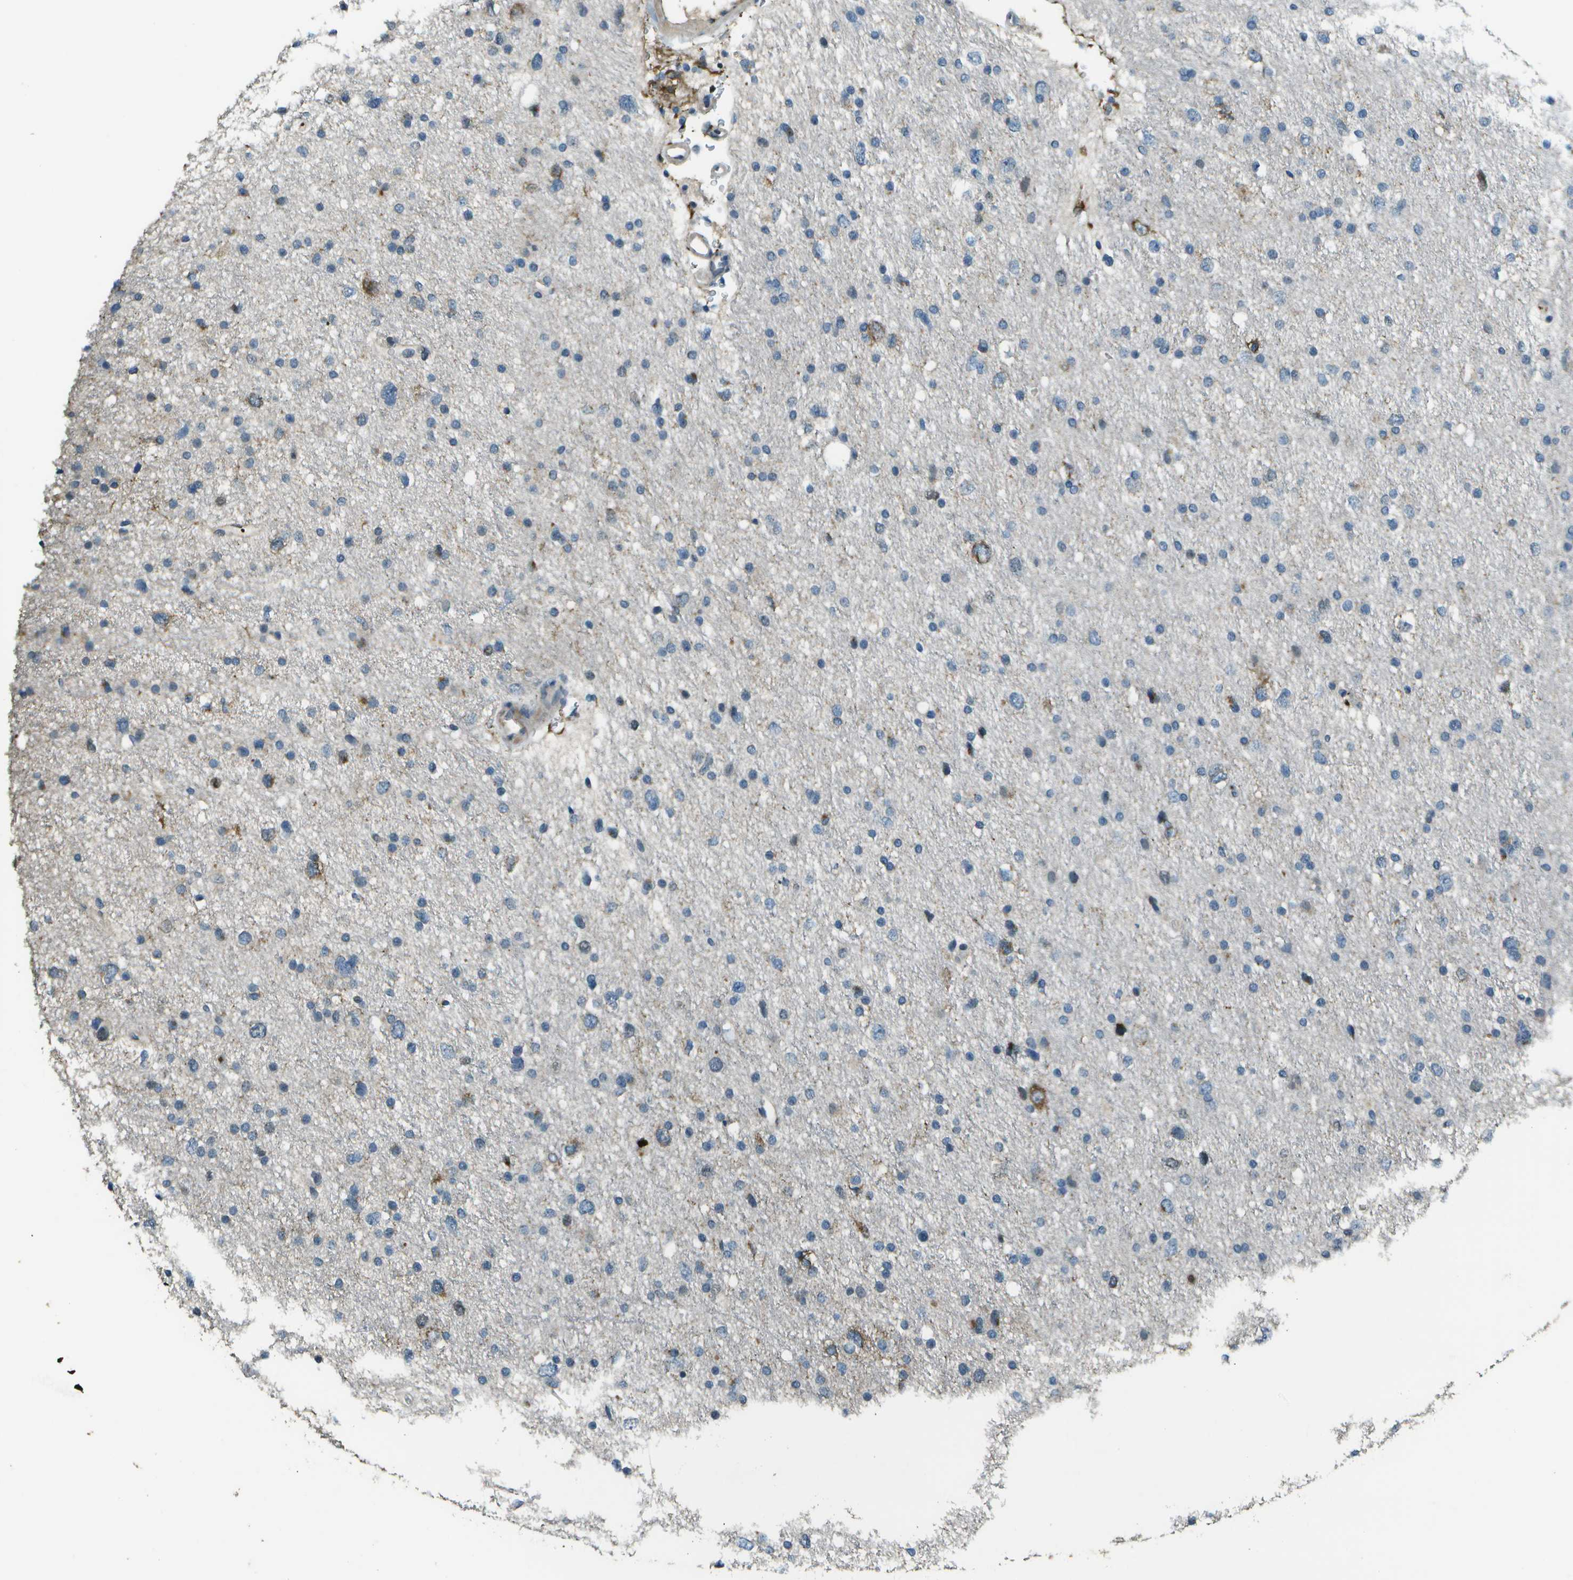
{"staining": {"intensity": "negative", "quantity": "none", "location": "none"}, "tissue": "glioma", "cell_type": "Tumor cells", "image_type": "cancer", "snomed": [{"axis": "morphology", "description": "Glioma, malignant, Low grade"}, {"axis": "topography", "description": "Brain"}], "caption": "Tumor cells show no significant protein positivity in glioma. Brightfield microscopy of immunohistochemistry (IHC) stained with DAB (brown) and hematoxylin (blue), captured at high magnification.", "gene": "PDLIM1", "patient": {"sex": "female", "age": 37}}